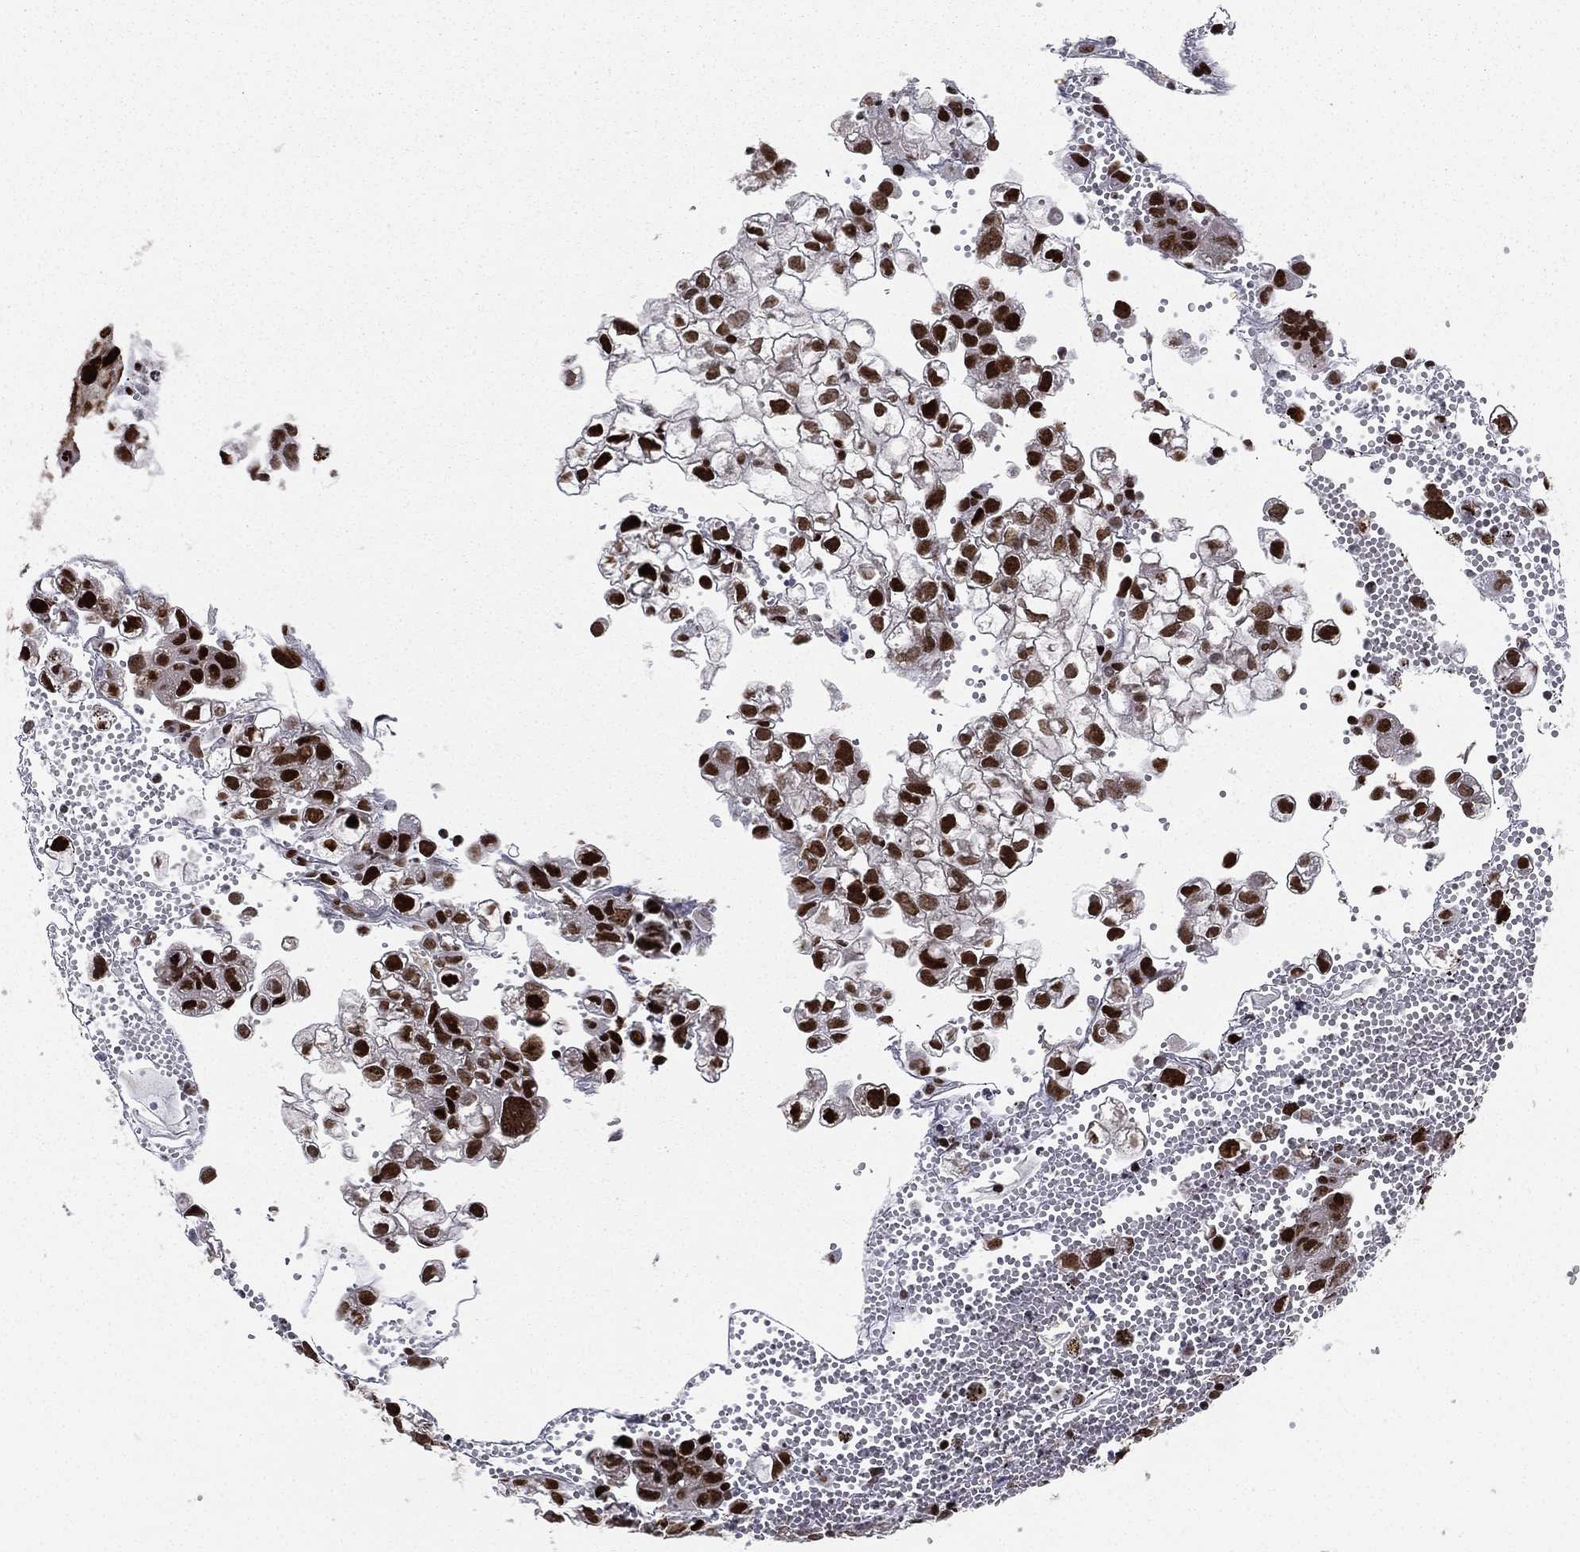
{"staining": {"intensity": "strong", "quantity": ">75%", "location": "nuclear"}, "tissue": "cervical cancer", "cell_type": "Tumor cells", "image_type": "cancer", "snomed": [{"axis": "morphology", "description": "Squamous cell carcinoma, NOS"}, {"axis": "topography", "description": "Cervix"}], "caption": "A brown stain highlights strong nuclear staining of a protein in squamous cell carcinoma (cervical) tumor cells.", "gene": "RTF1", "patient": {"sex": "female", "age": 55}}